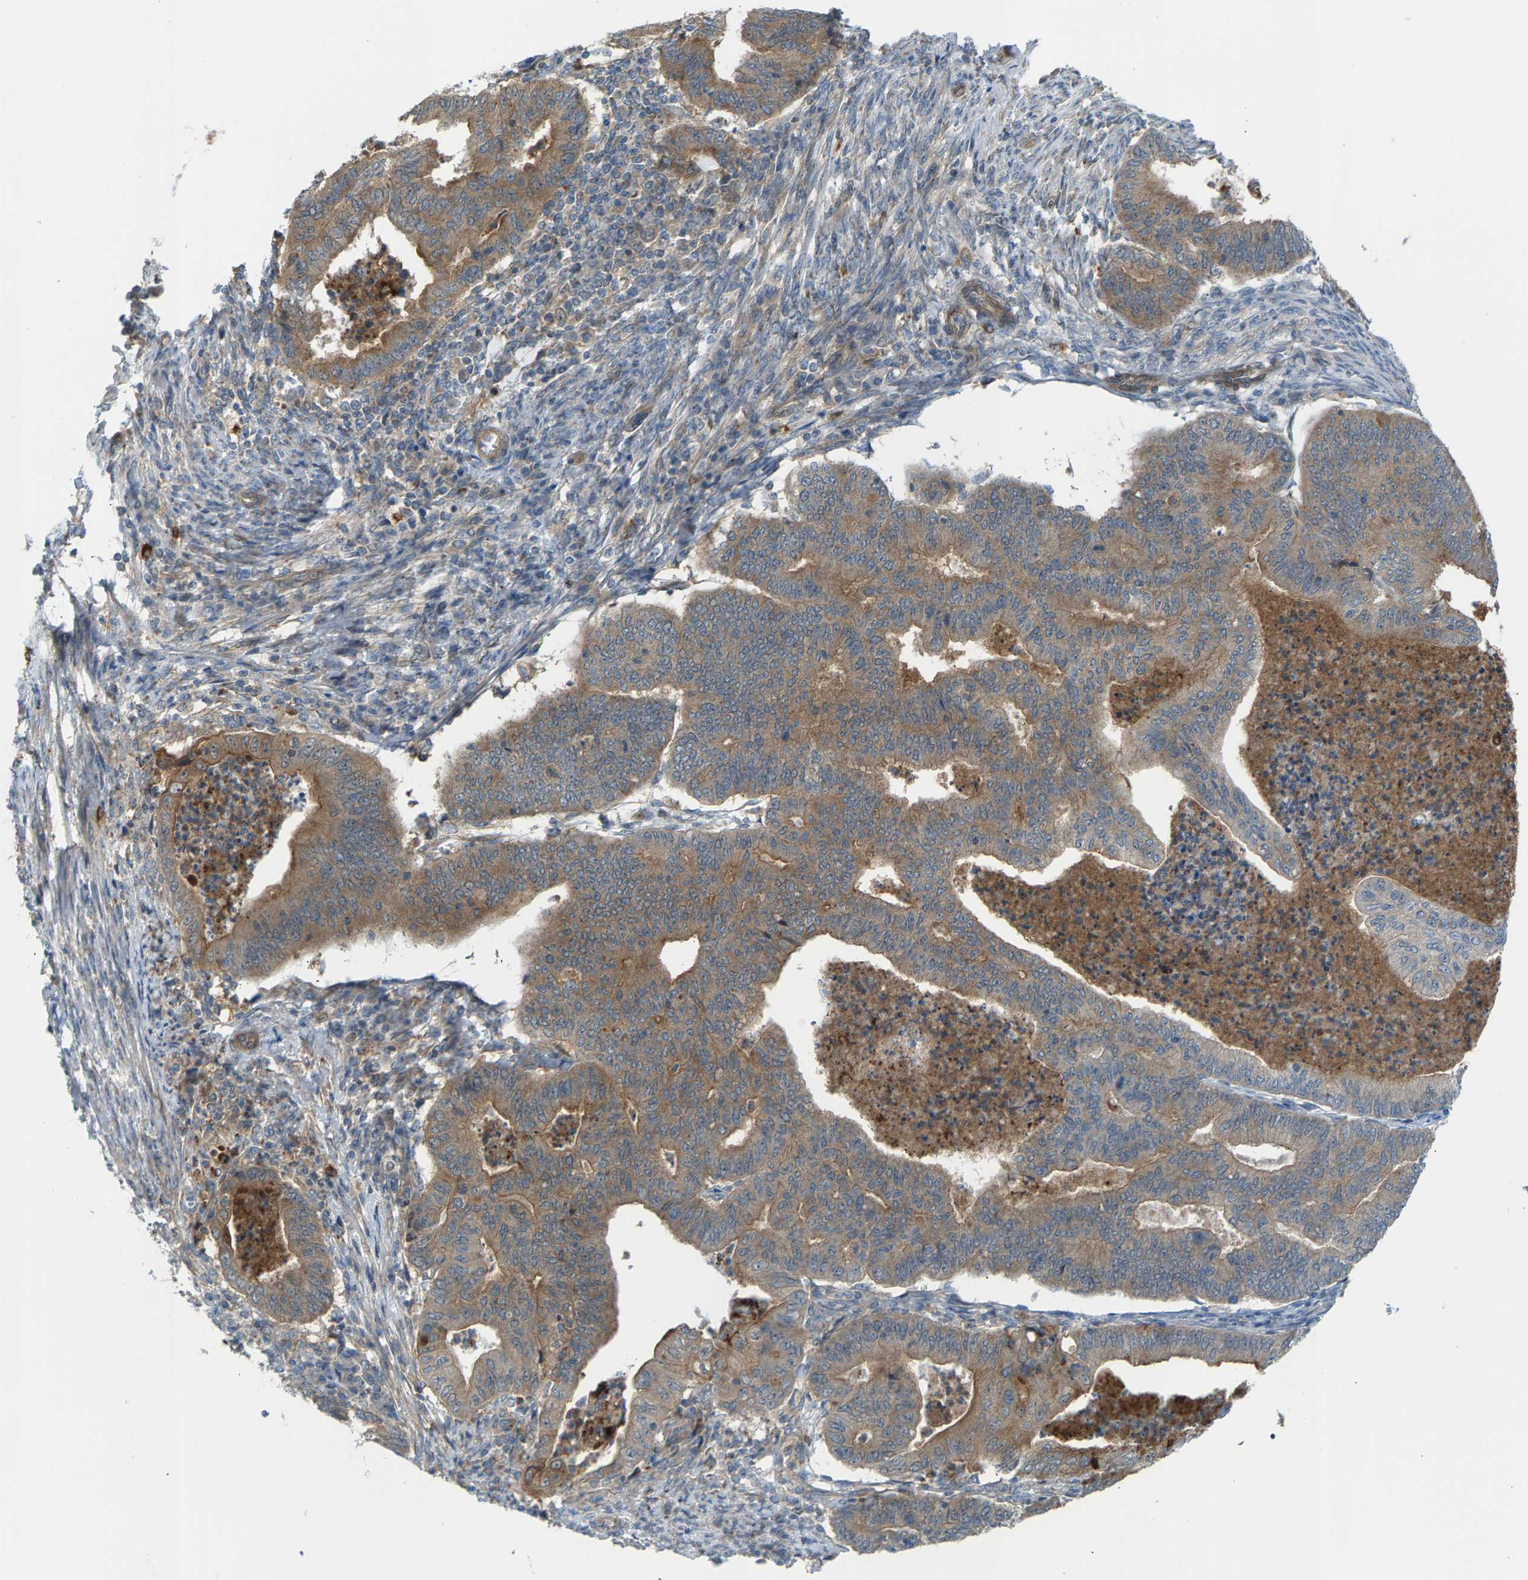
{"staining": {"intensity": "moderate", "quantity": "25%-75%", "location": "cytoplasmic/membranous"}, "tissue": "endometrial cancer", "cell_type": "Tumor cells", "image_type": "cancer", "snomed": [{"axis": "morphology", "description": "Polyp, NOS"}, {"axis": "morphology", "description": "Adenocarcinoma, NOS"}, {"axis": "morphology", "description": "Adenoma, NOS"}, {"axis": "topography", "description": "Endometrium"}], "caption": "Immunohistochemistry (IHC) image of neoplastic tissue: endometrial cancer (adenoma) stained using immunohistochemistry reveals medium levels of moderate protein expression localized specifically in the cytoplasmic/membranous of tumor cells, appearing as a cytoplasmic/membranous brown color.", "gene": "PDCL", "patient": {"sex": "female", "age": 79}}